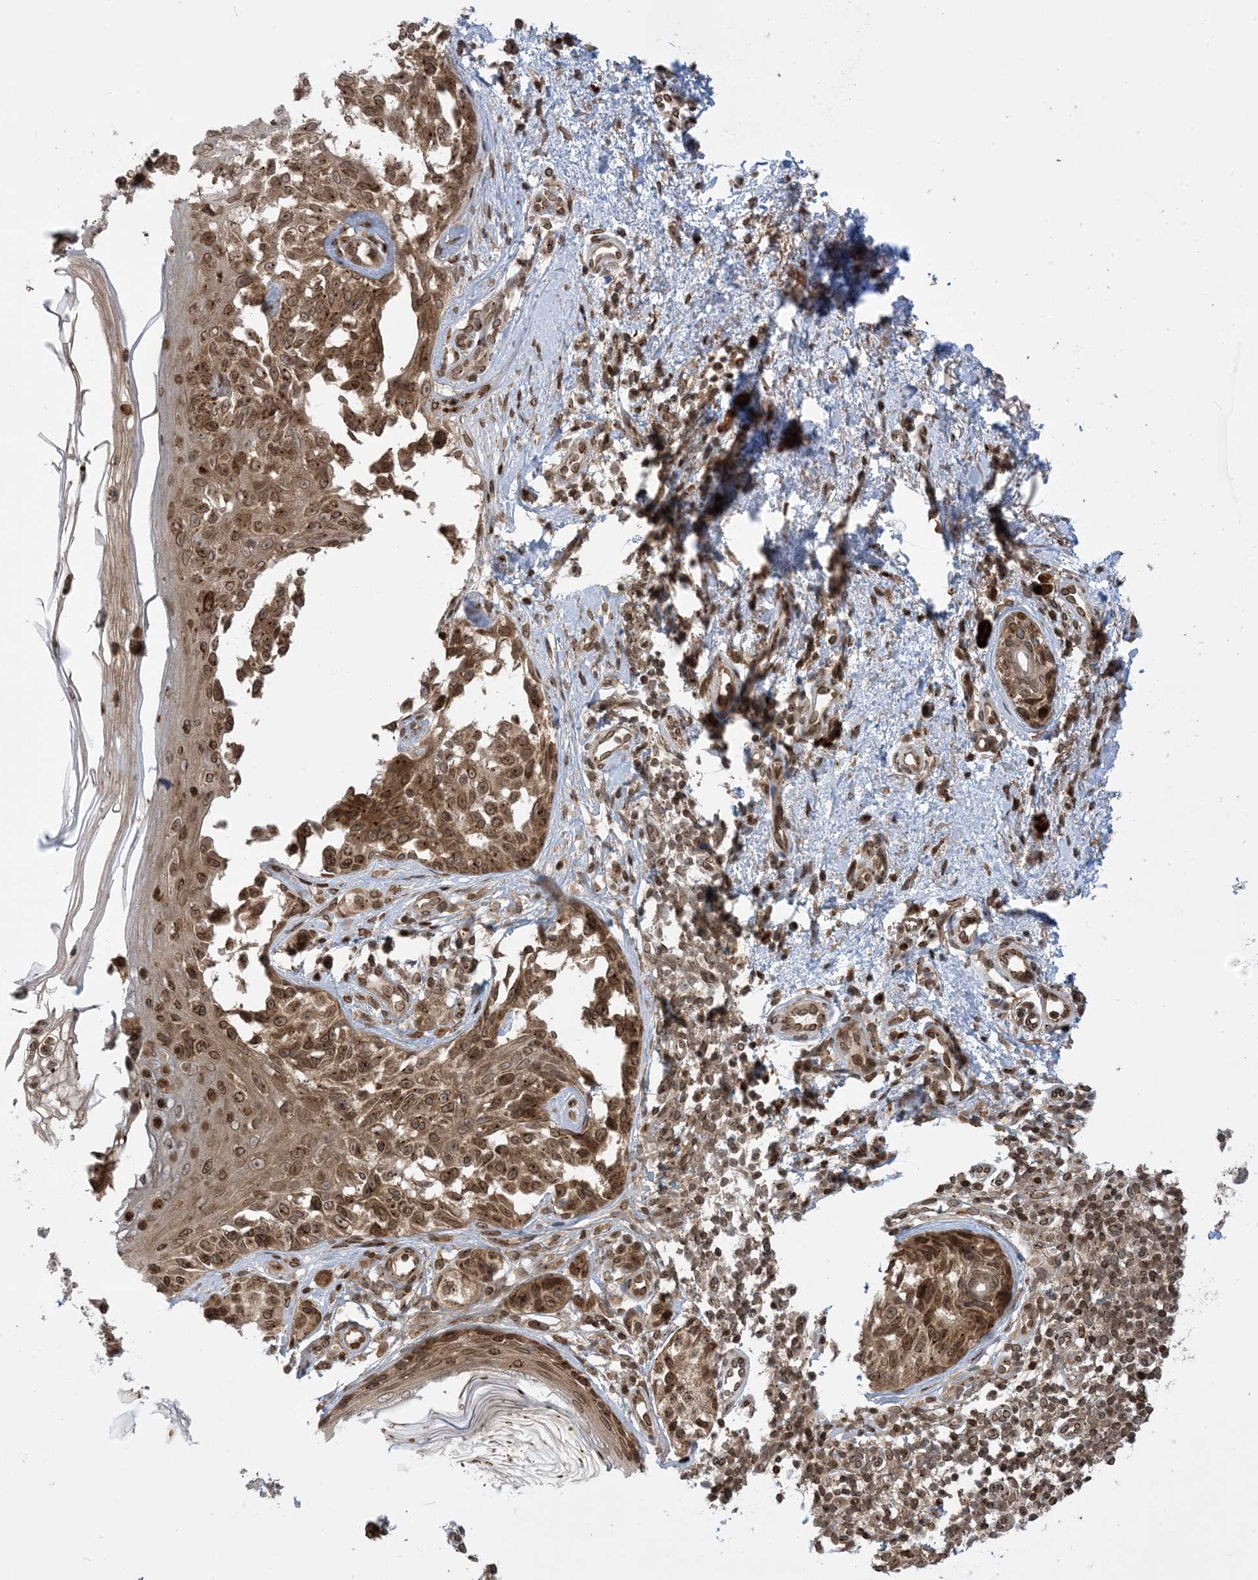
{"staining": {"intensity": "moderate", "quantity": ">75%", "location": "cytoplasmic/membranous"}, "tissue": "melanoma", "cell_type": "Tumor cells", "image_type": "cancer", "snomed": [{"axis": "morphology", "description": "Malignant melanoma, NOS"}, {"axis": "topography", "description": "Skin"}], "caption": "An immunohistochemistry (IHC) image of tumor tissue is shown. Protein staining in brown labels moderate cytoplasmic/membranous positivity in malignant melanoma within tumor cells.", "gene": "CASP4", "patient": {"sex": "female", "age": 50}}